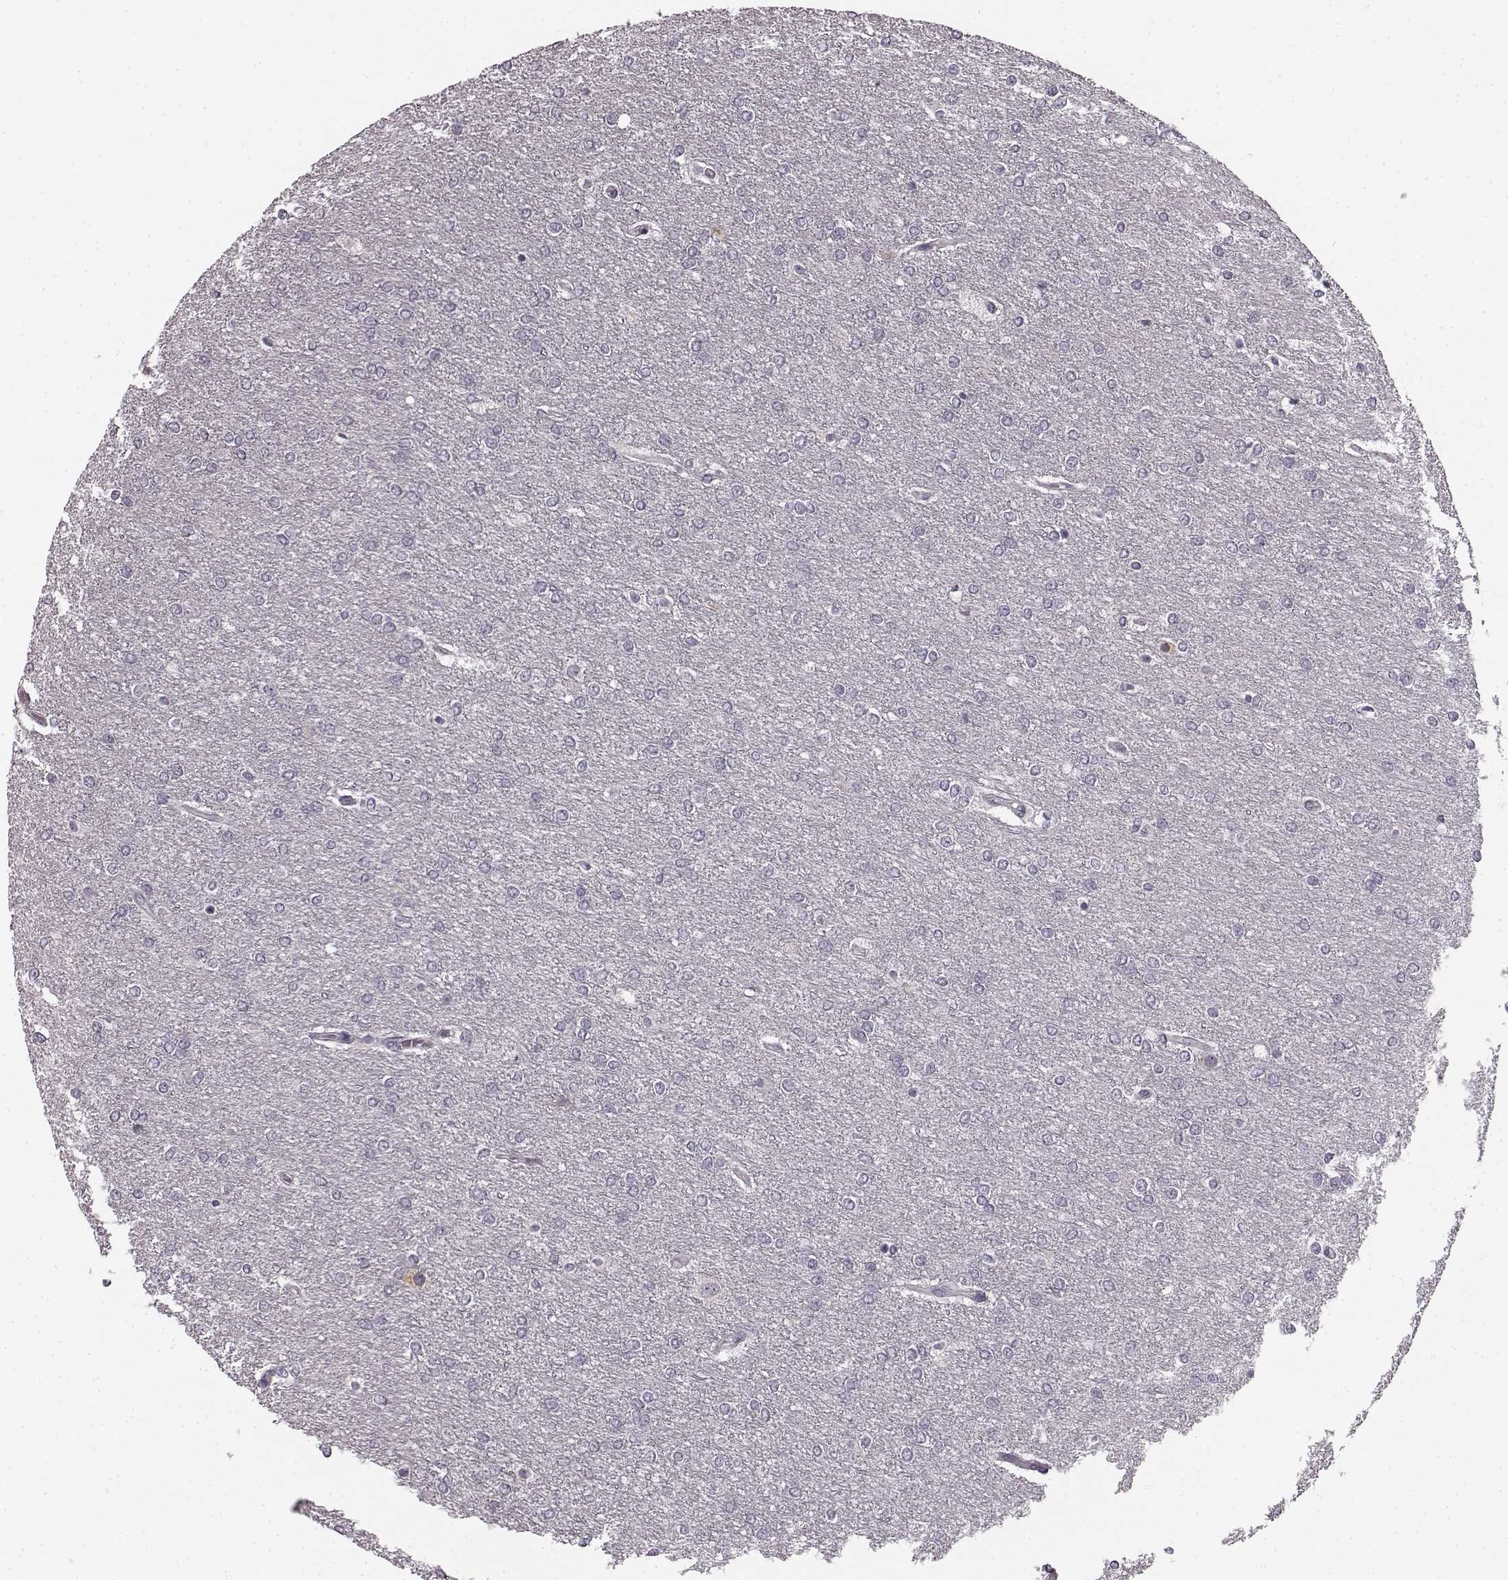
{"staining": {"intensity": "negative", "quantity": "none", "location": "none"}, "tissue": "glioma", "cell_type": "Tumor cells", "image_type": "cancer", "snomed": [{"axis": "morphology", "description": "Glioma, malignant, High grade"}, {"axis": "topography", "description": "Brain"}], "caption": "High-grade glioma (malignant) was stained to show a protein in brown. There is no significant expression in tumor cells. The staining is performed using DAB (3,3'-diaminobenzidine) brown chromogen with nuclei counter-stained in using hematoxylin.", "gene": "FAM234B", "patient": {"sex": "female", "age": 61}}